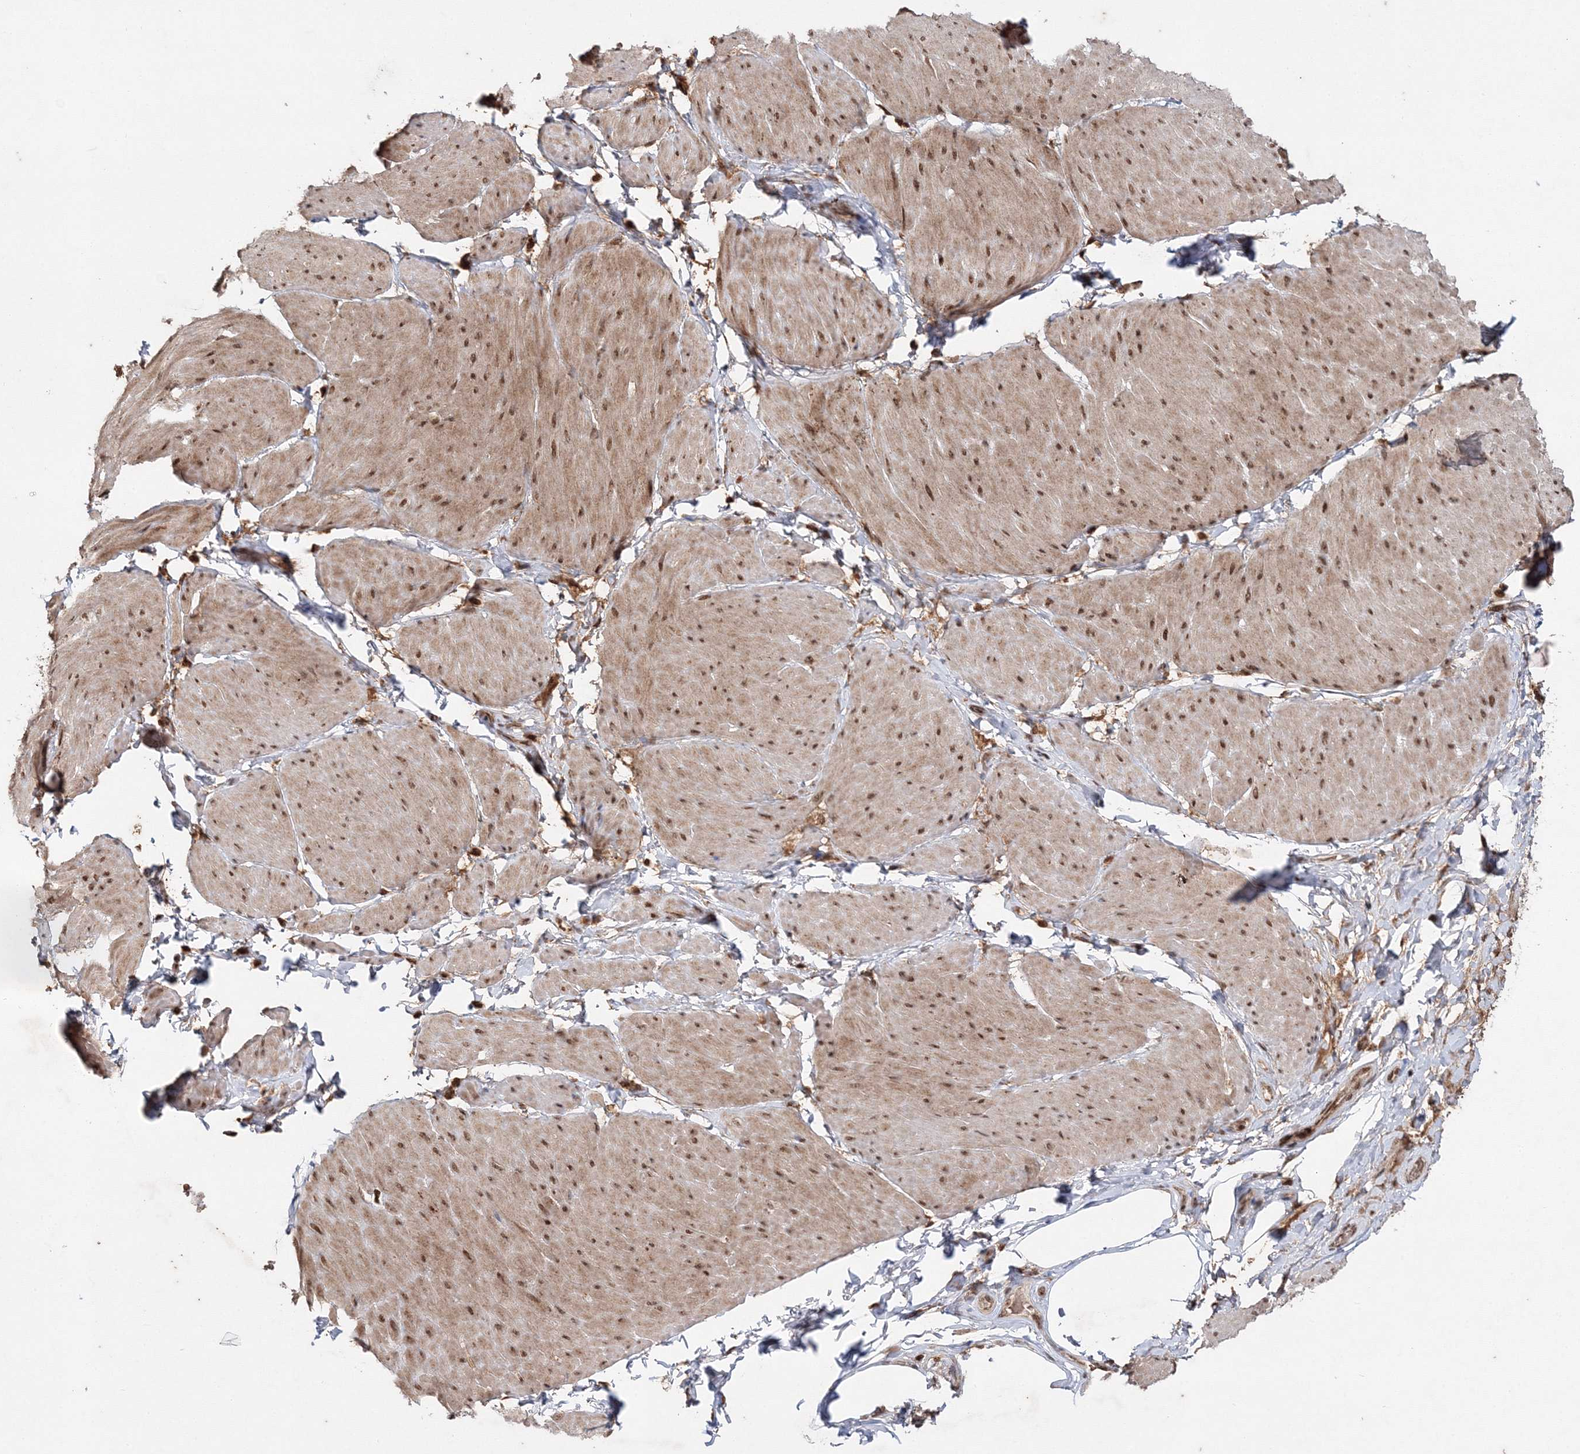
{"staining": {"intensity": "moderate", "quantity": ">75%", "location": "cytoplasmic/membranous,nuclear"}, "tissue": "smooth muscle", "cell_type": "Smooth muscle cells", "image_type": "normal", "snomed": [{"axis": "morphology", "description": "Urothelial carcinoma, High grade"}, {"axis": "topography", "description": "Urinary bladder"}], "caption": "Smooth muscle stained with immunohistochemistry (IHC) displays moderate cytoplasmic/membranous,nuclear expression in about >75% of smooth muscle cells.", "gene": "CARM1", "patient": {"sex": "male", "age": 46}}